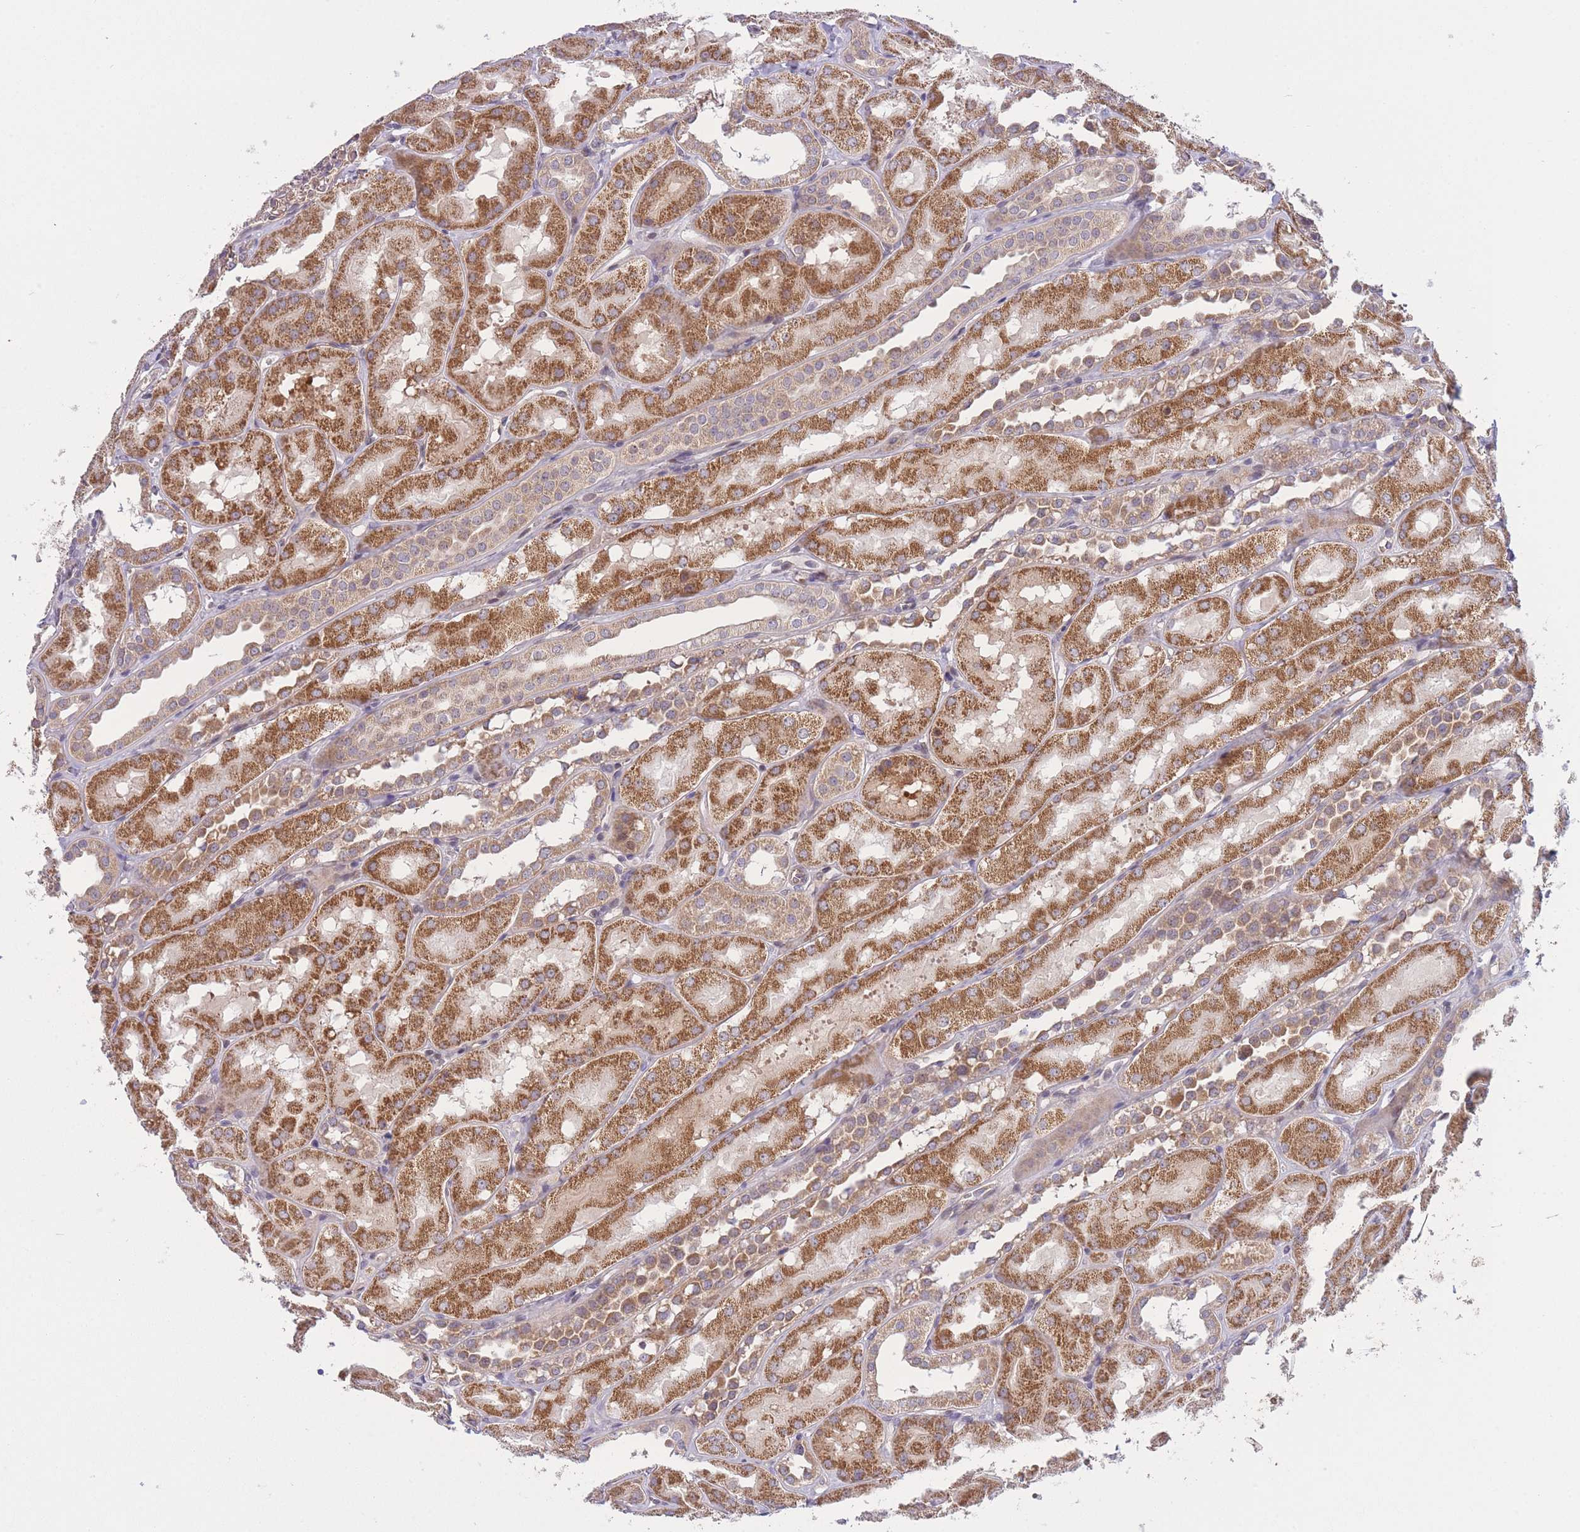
{"staining": {"intensity": "weak", "quantity": ">75%", "location": "cytoplasmic/membranous"}, "tissue": "kidney", "cell_type": "Cells in glomeruli", "image_type": "normal", "snomed": [{"axis": "morphology", "description": "Normal tissue, NOS"}, {"axis": "topography", "description": "Kidney"}, {"axis": "topography", "description": "Urinary bladder"}], "caption": "Normal kidney exhibits weak cytoplasmic/membranous positivity in approximately >75% of cells in glomeruli, visualized by immunohistochemistry.", "gene": "CDC25B", "patient": {"sex": "male", "age": 16}}